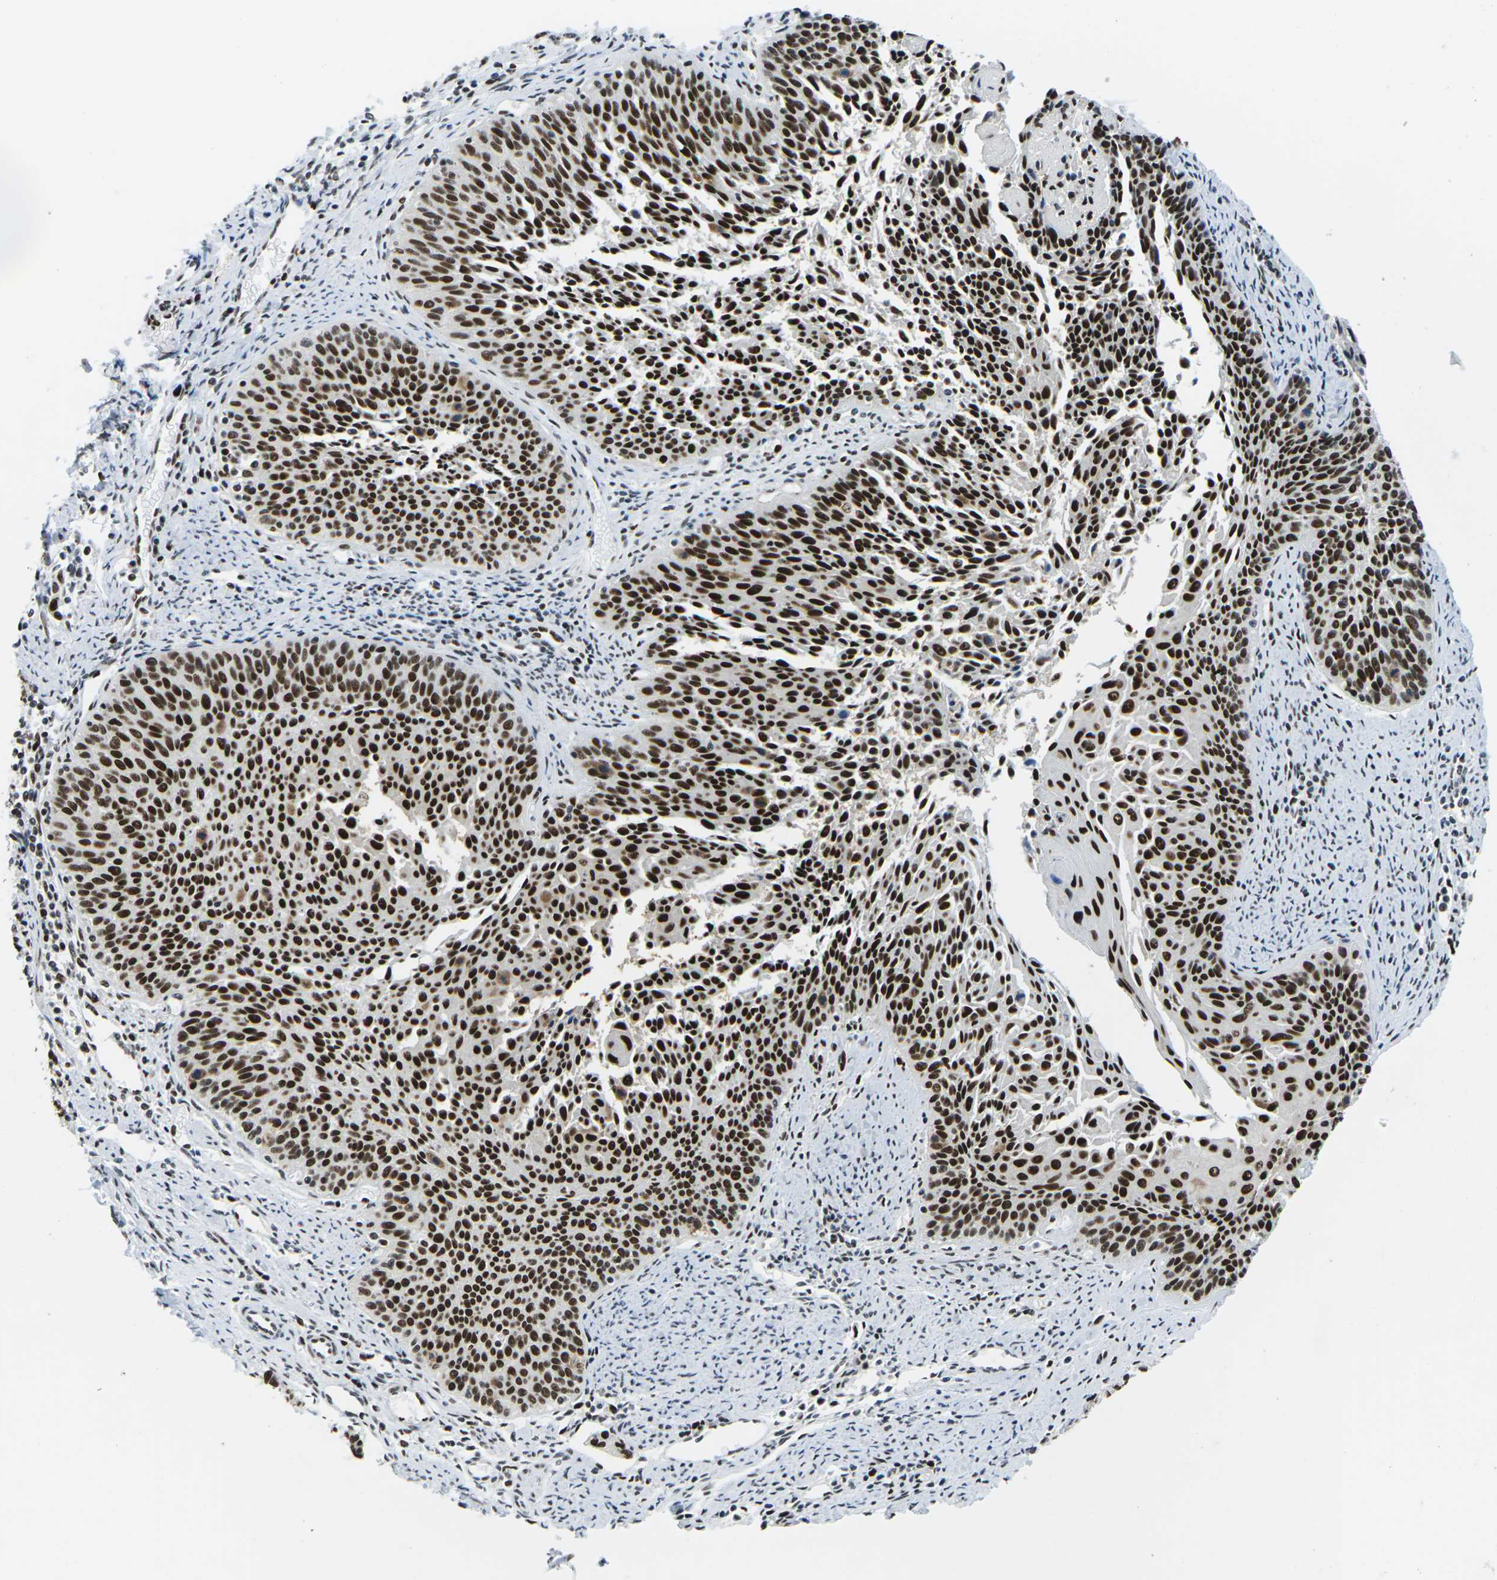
{"staining": {"intensity": "strong", "quantity": ">75%", "location": "nuclear"}, "tissue": "cervical cancer", "cell_type": "Tumor cells", "image_type": "cancer", "snomed": [{"axis": "morphology", "description": "Squamous cell carcinoma, NOS"}, {"axis": "topography", "description": "Cervix"}], "caption": "Tumor cells show strong nuclear positivity in about >75% of cells in cervical cancer. The staining is performed using DAB (3,3'-diaminobenzidine) brown chromogen to label protein expression. The nuclei are counter-stained blue using hematoxylin.", "gene": "PSME3", "patient": {"sex": "female", "age": 55}}